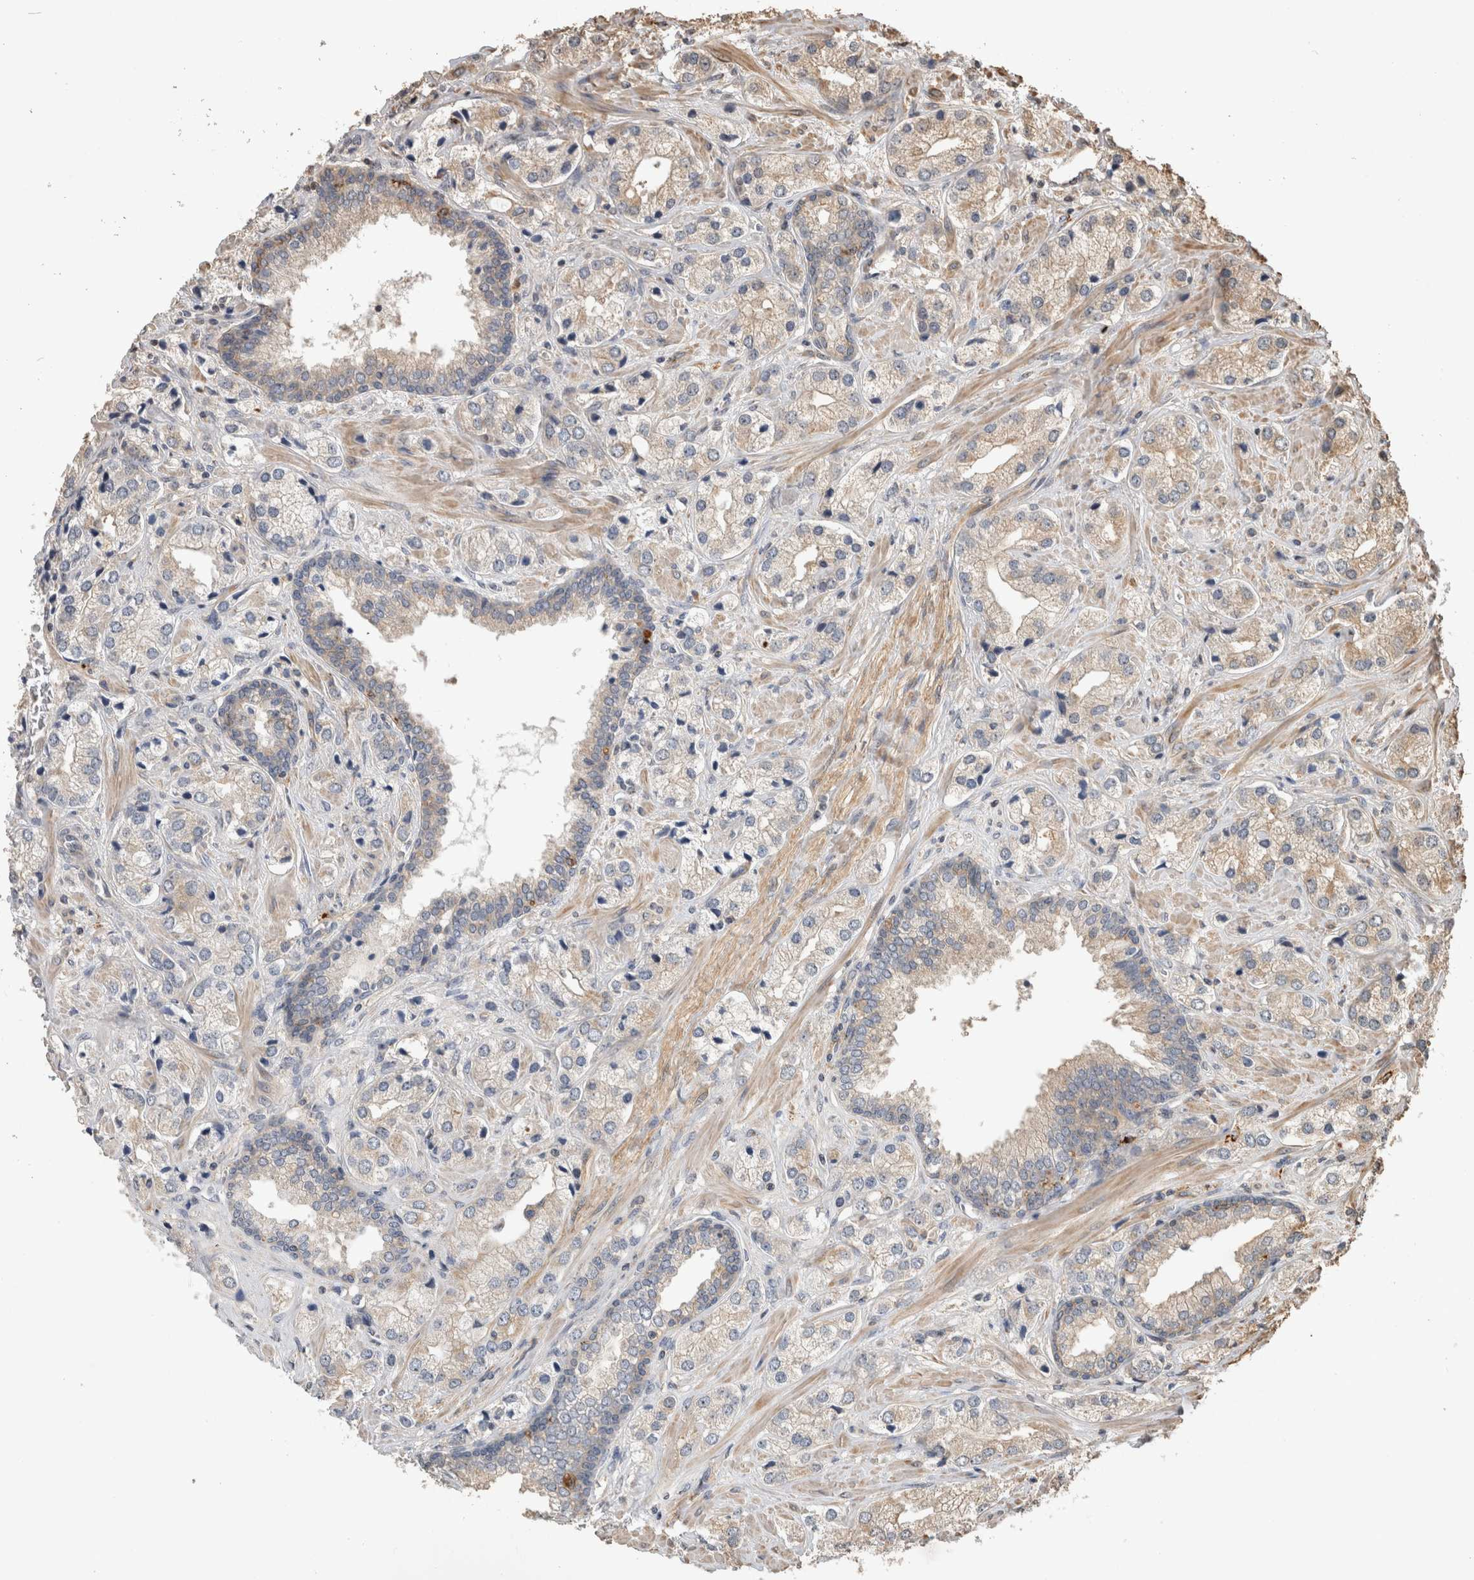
{"staining": {"intensity": "weak", "quantity": "<25%", "location": "cytoplasmic/membranous"}, "tissue": "prostate cancer", "cell_type": "Tumor cells", "image_type": "cancer", "snomed": [{"axis": "morphology", "description": "Adenocarcinoma, High grade"}, {"axis": "topography", "description": "Prostate"}], "caption": "Tumor cells are negative for brown protein staining in prostate cancer (adenocarcinoma (high-grade)). (DAB IHC, high magnification).", "gene": "CLIP1", "patient": {"sex": "male", "age": 66}}